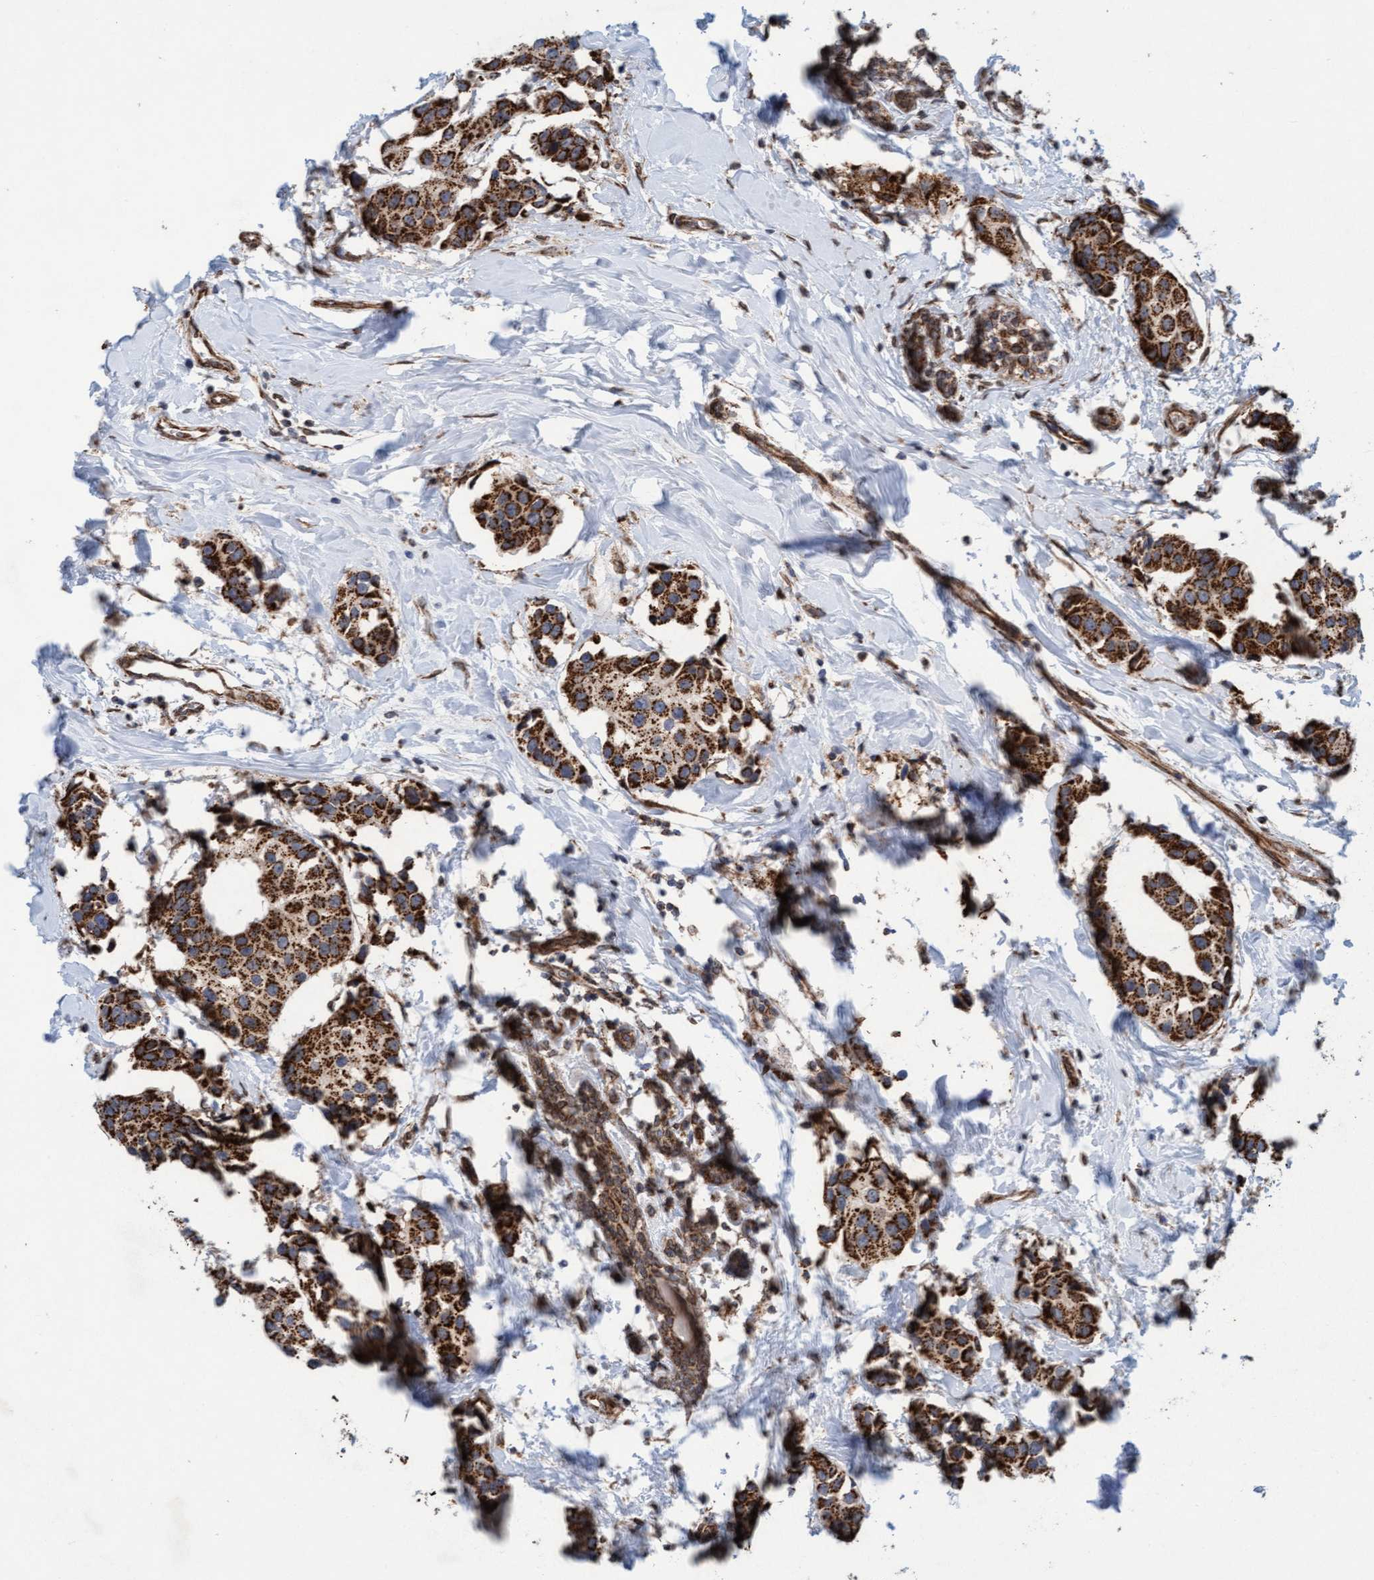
{"staining": {"intensity": "strong", "quantity": ">75%", "location": "cytoplasmic/membranous"}, "tissue": "breast cancer", "cell_type": "Tumor cells", "image_type": "cancer", "snomed": [{"axis": "morphology", "description": "Normal tissue, NOS"}, {"axis": "morphology", "description": "Duct carcinoma"}, {"axis": "topography", "description": "Breast"}], "caption": "Approximately >75% of tumor cells in human breast cancer (infiltrating ductal carcinoma) reveal strong cytoplasmic/membranous protein positivity as visualized by brown immunohistochemical staining.", "gene": "MRPS23", "patient": {"sex": "female", "age": 39}}